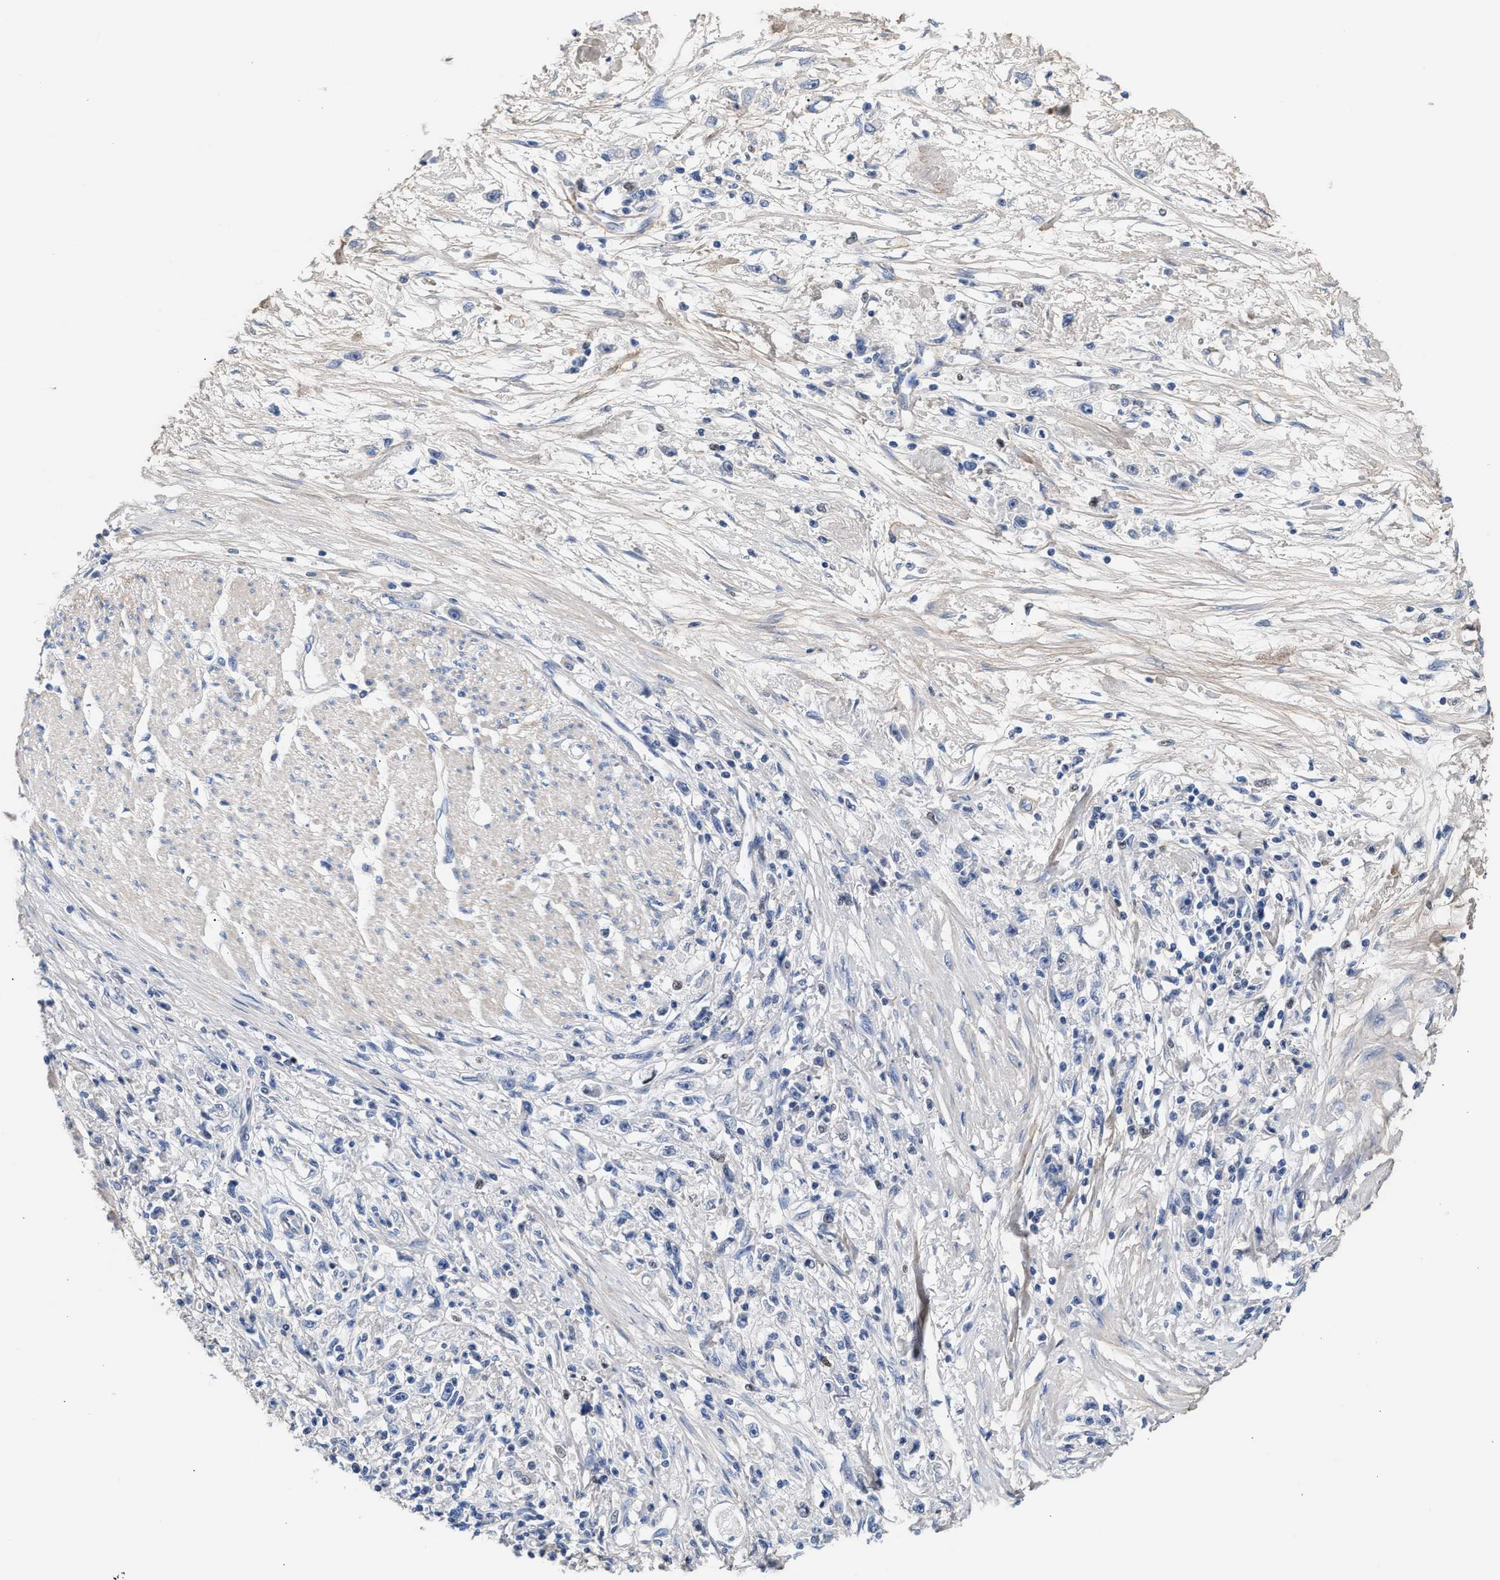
{"staining": {"intensity": "negative", "quantity": "none", "location": "none"}, "tissue": "stomach cancer", "cell_type": "Tumor cells", "image_type": "cancer", "snomed": [{"axis": "morphology", "description": "Adenocarcinoma, NOS"}, {"axis": "topography", "description": "Stomach"}], "caption": "This is a histopathology image of immunohistochemistry staining of stomach cancer (adenocarcinoma), which shows no staining in tumor cells.", "gene": "ACTL7B", "patient": {"sex": "female", "age": 59}}